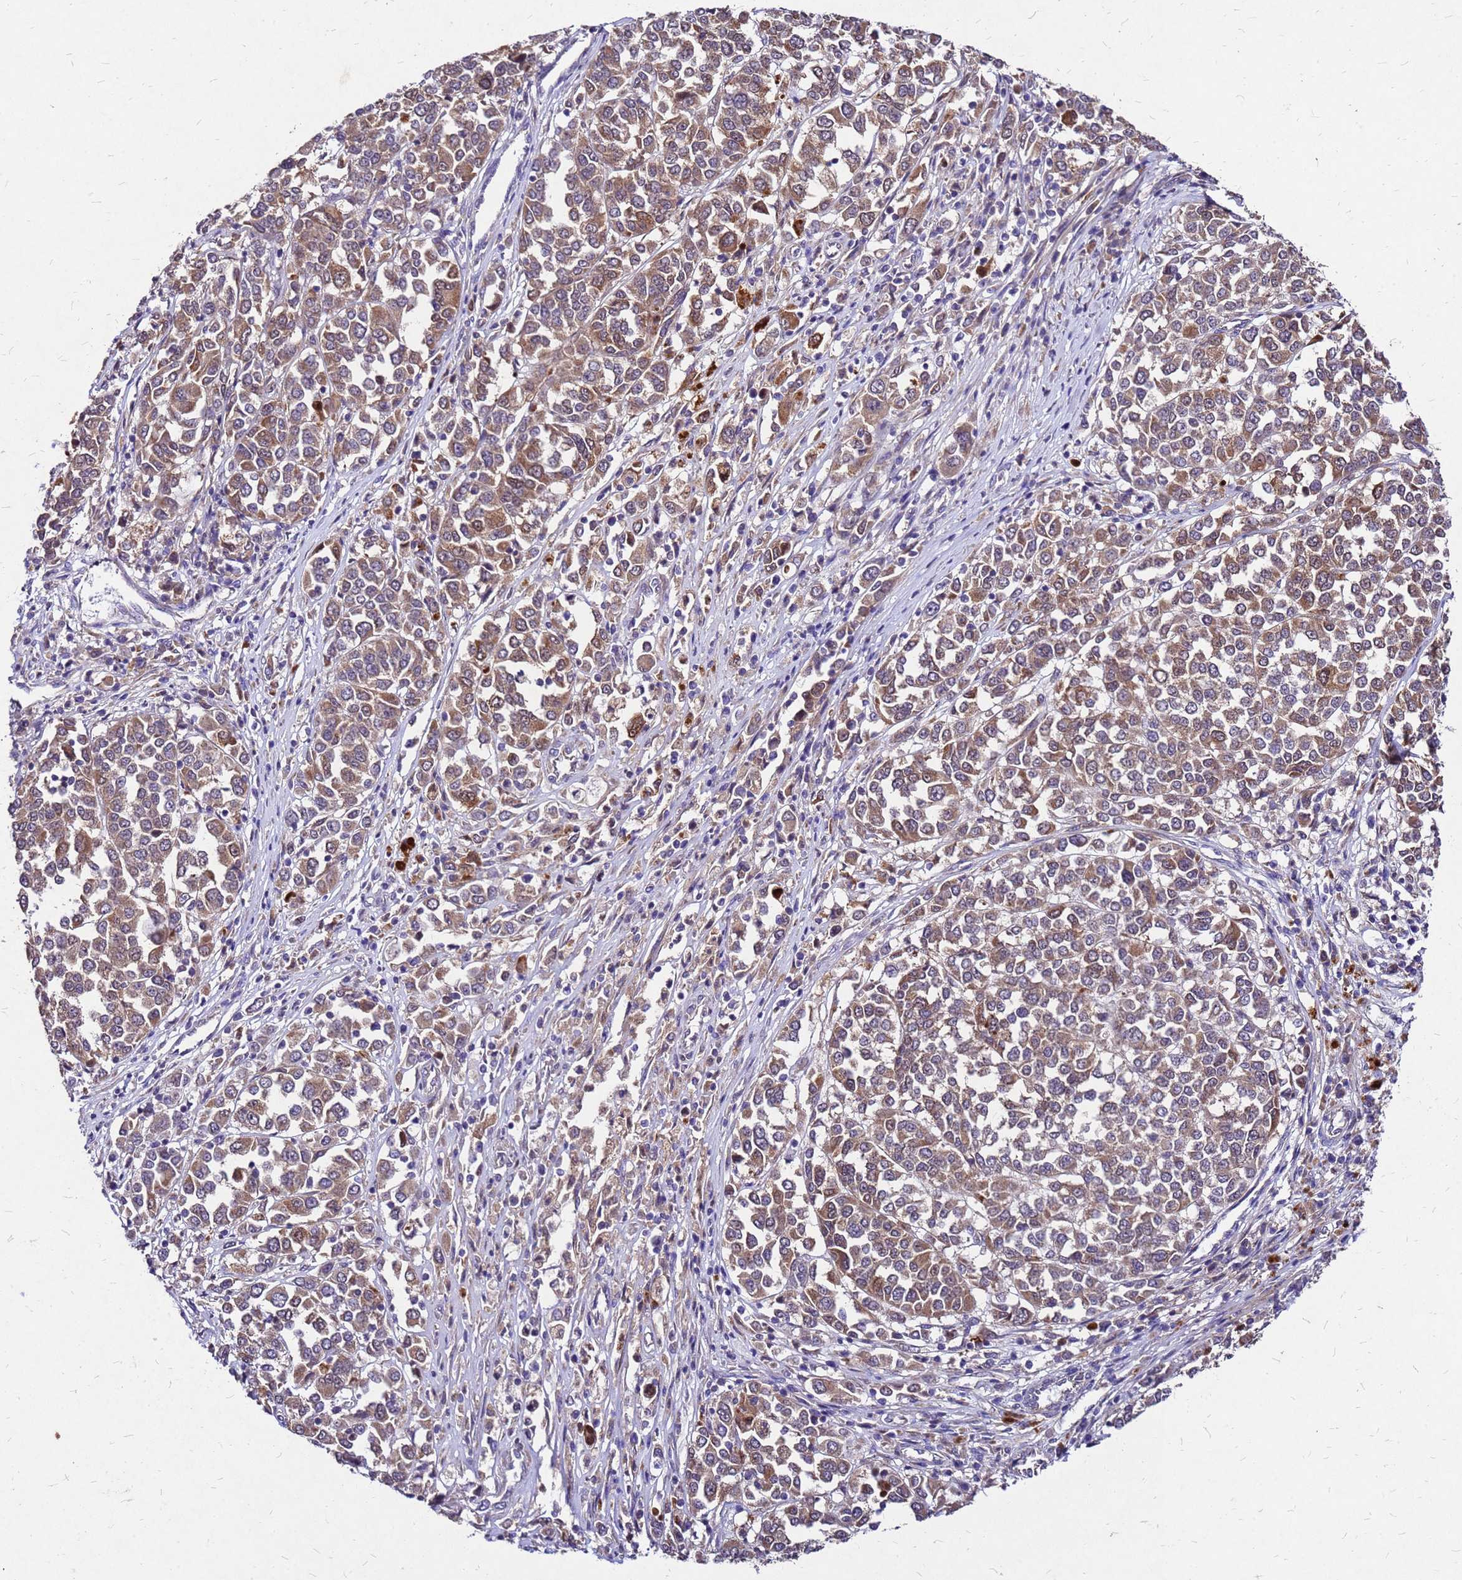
{"staining": {"intensity": "moderate", "quantity": ">75%", "location": "cytoplasmic/membranous"}, "tissue": "melanoma", "cell_type": "Tumor cells", "image_type": "cancer", "snomed": [{"axis": "morphology", "description": "Malignant melanoma, Metastatic site"}, {"axis": "topography", "description": "Lymph node"}], "caption": "Human malignant melanoma (metastatic site) stained with a protein marker demonstrates moderate staining in tumor cells.", "gene": "DUSP23", "patient": {"sex": "male", "age": 44}}